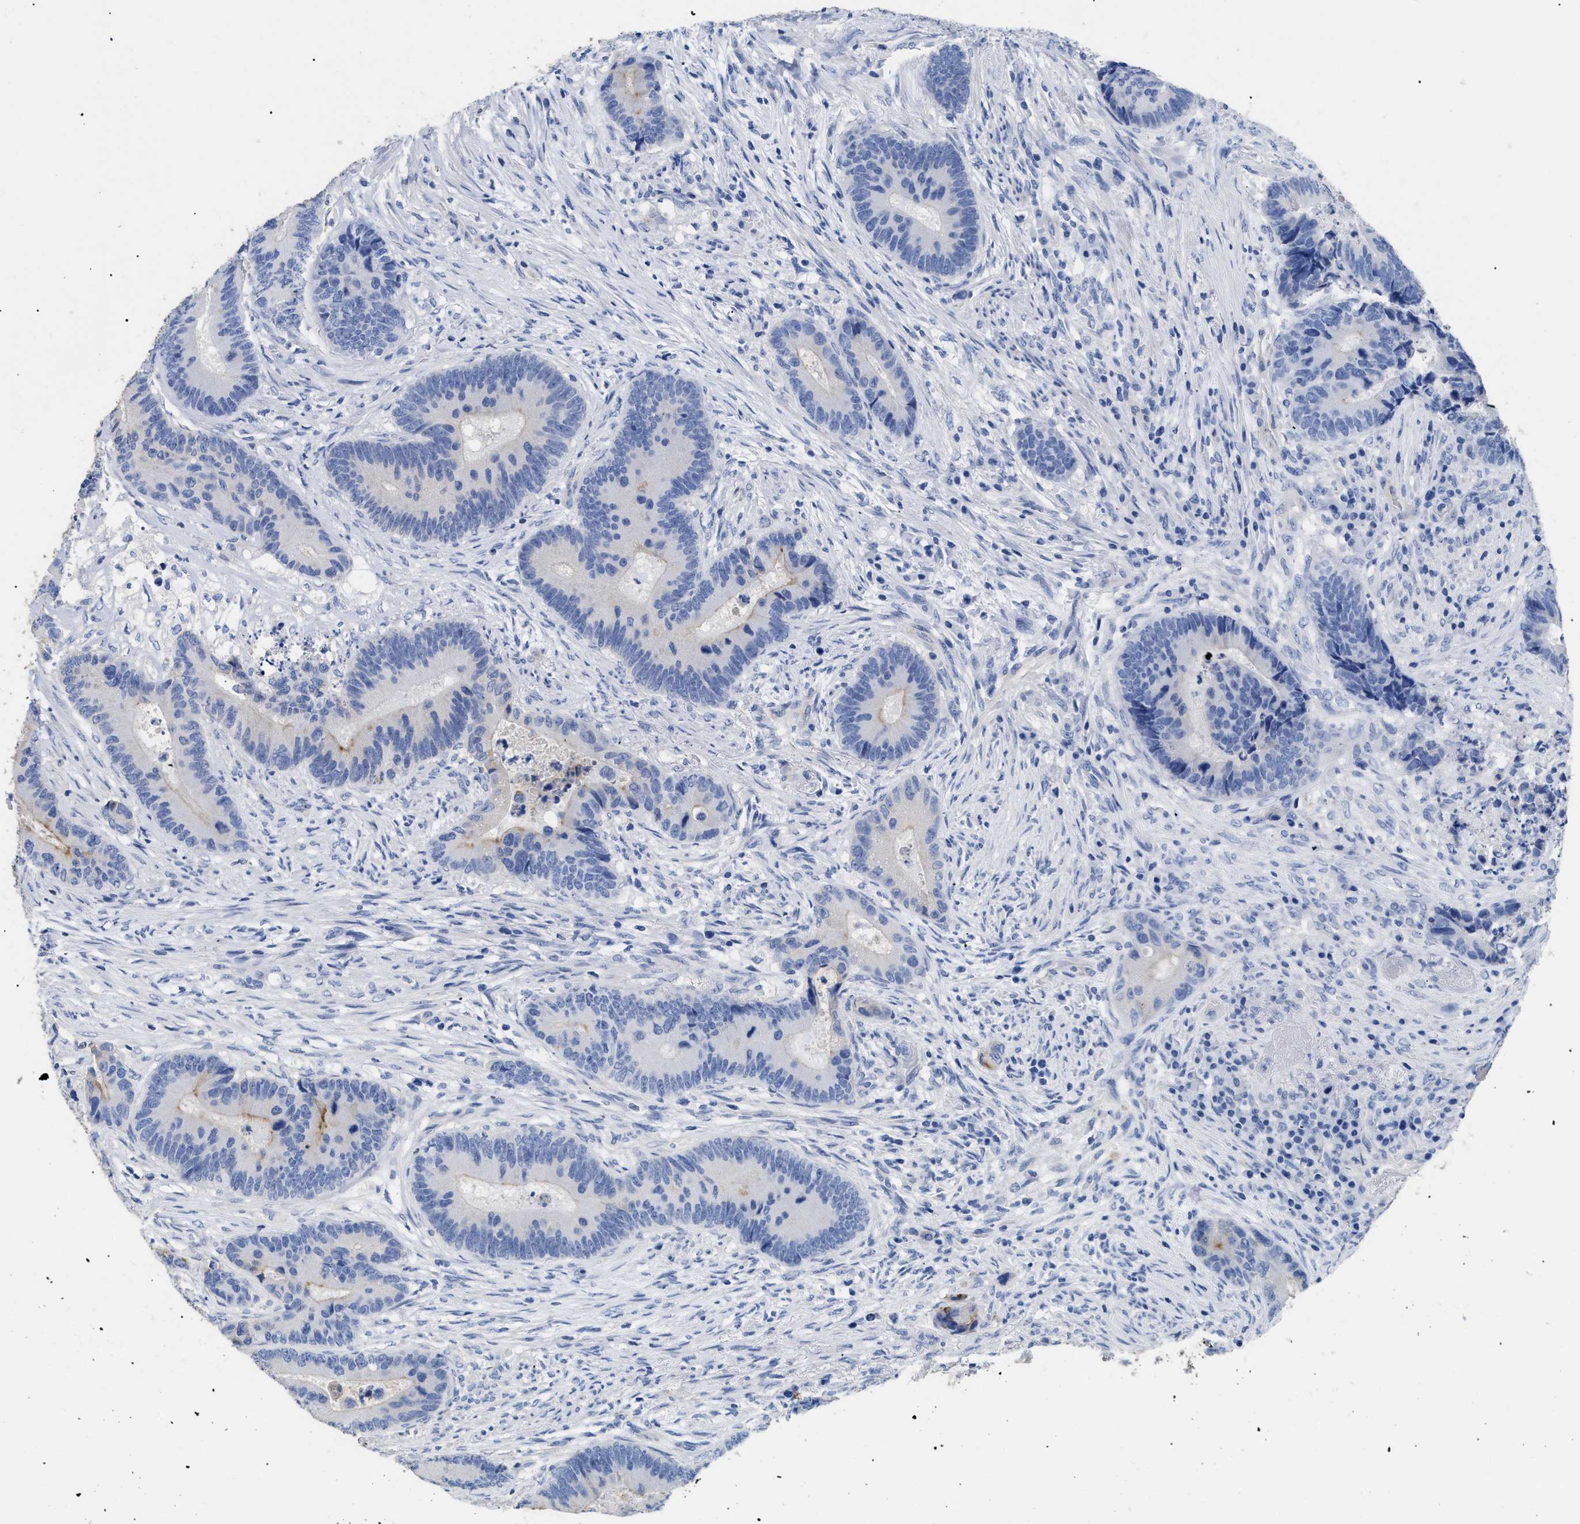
{"staining": {"intensity": "negative", "quantity": "none", "location": "none"}, "tissue": "colorectal cancer", "cell_type": "Tumor cells", "image_type": "cancer", "snomed": [{"axis": "morphology", "description": "Adenocarcinoma, NOS"}, {"axis": "topography", "description": "Rectum"}], "caption": "An immunohistochemistry (IHC) micrograph of adenocarcinoma (colorectal) is shown. There is no staining in tumor cells of adenocarcinoma (colorectal).", "gene": "DLC1", "patient": {"sex": "female", "age": 89}}